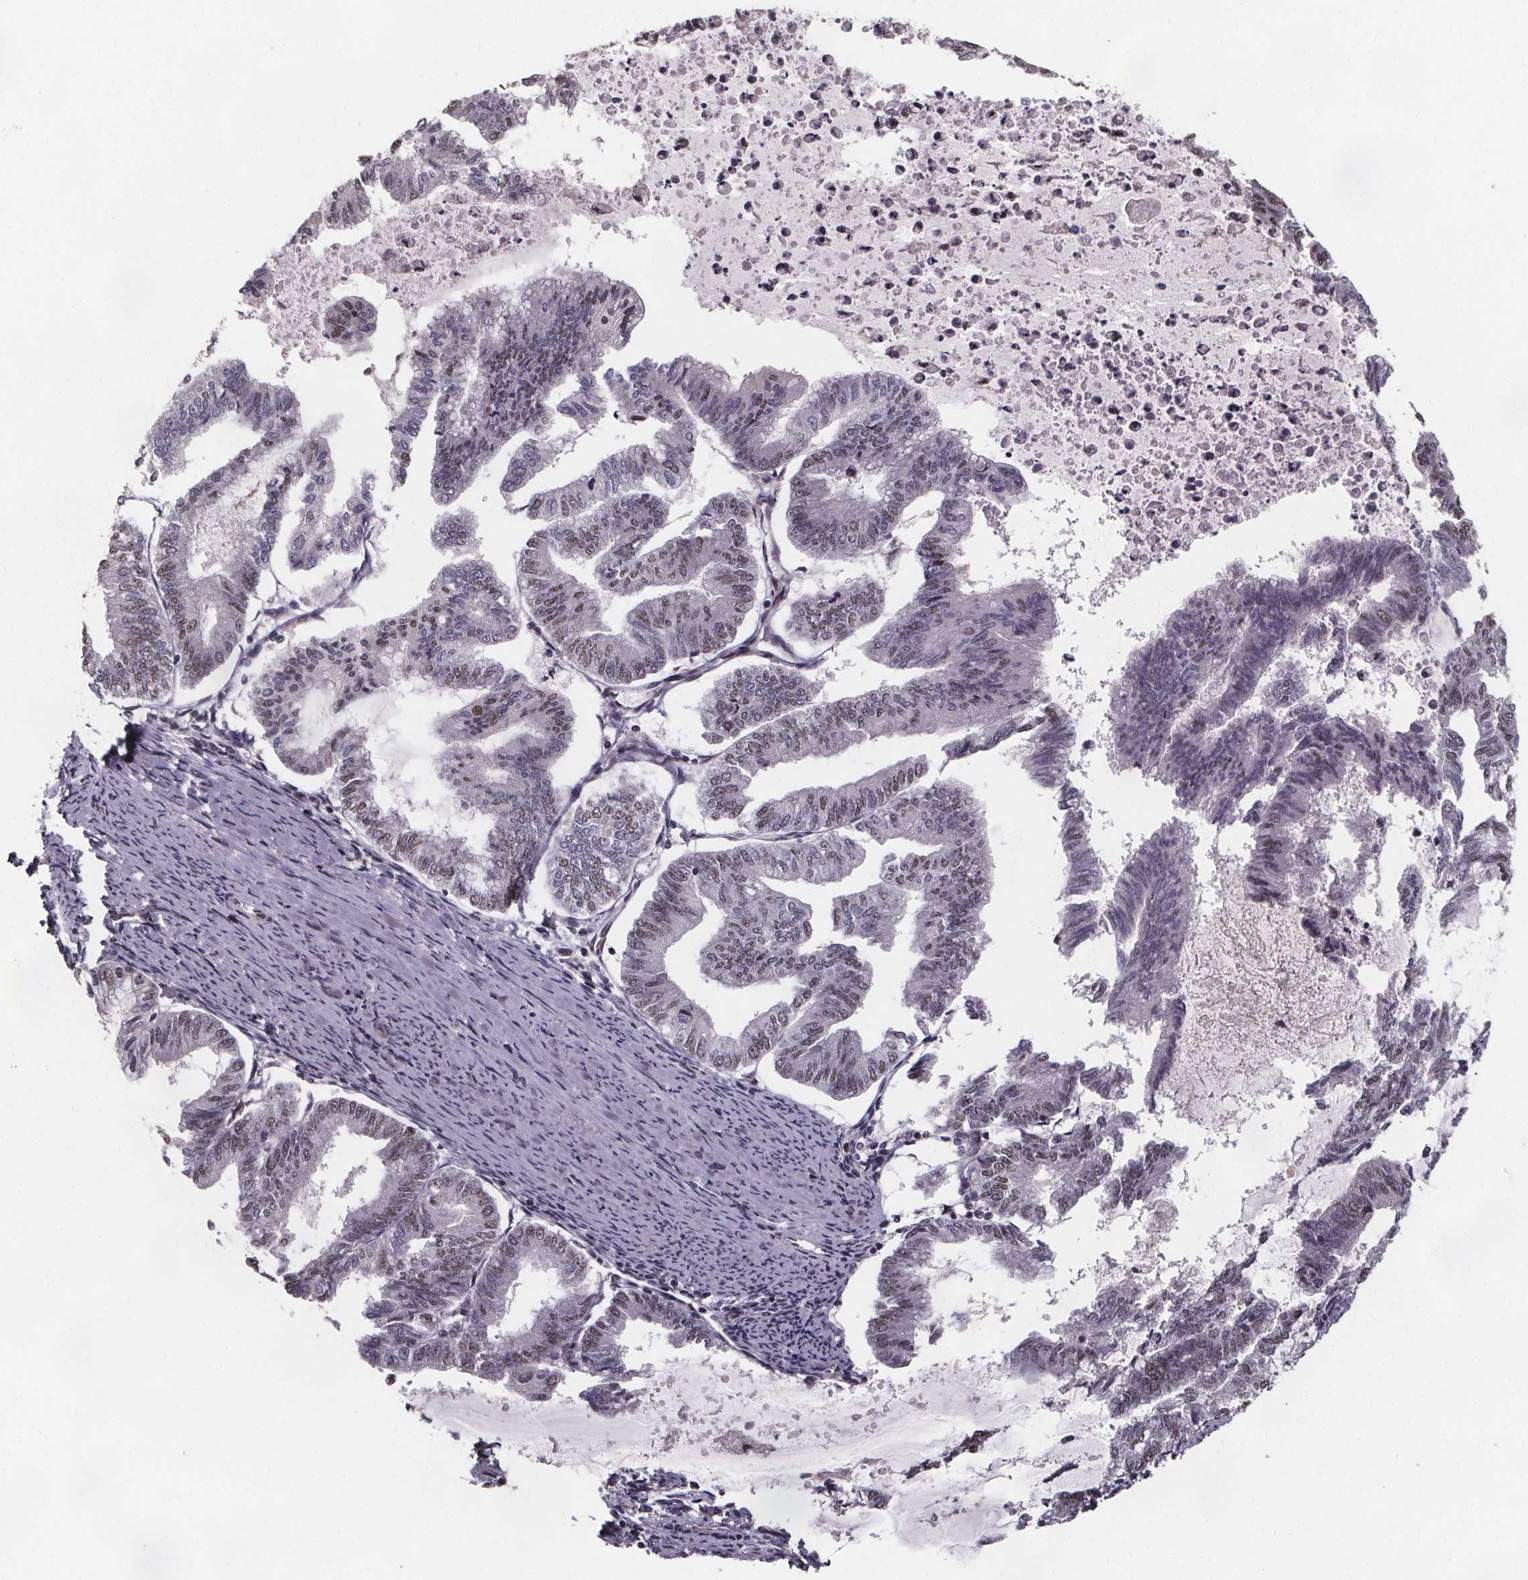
{"staining": {"intensity": "weak", "quantity": "<25%", "location": "nuclear"}, "tissue": "endometrial cancer", "cell_type": "Tumor cells", "image_type": "cancer", "snomed": [{"axis": "morphology", "description": "Adenocarcinoma, NOS"}, {"axis": "topography", "description": "Endometrium"}], "caption": "The micrograph demonstrates no significant positivity in tumor cells of endometrial cancer.", "gene": "U2SURP", "patient": {"sex": "female", "age": 79}}